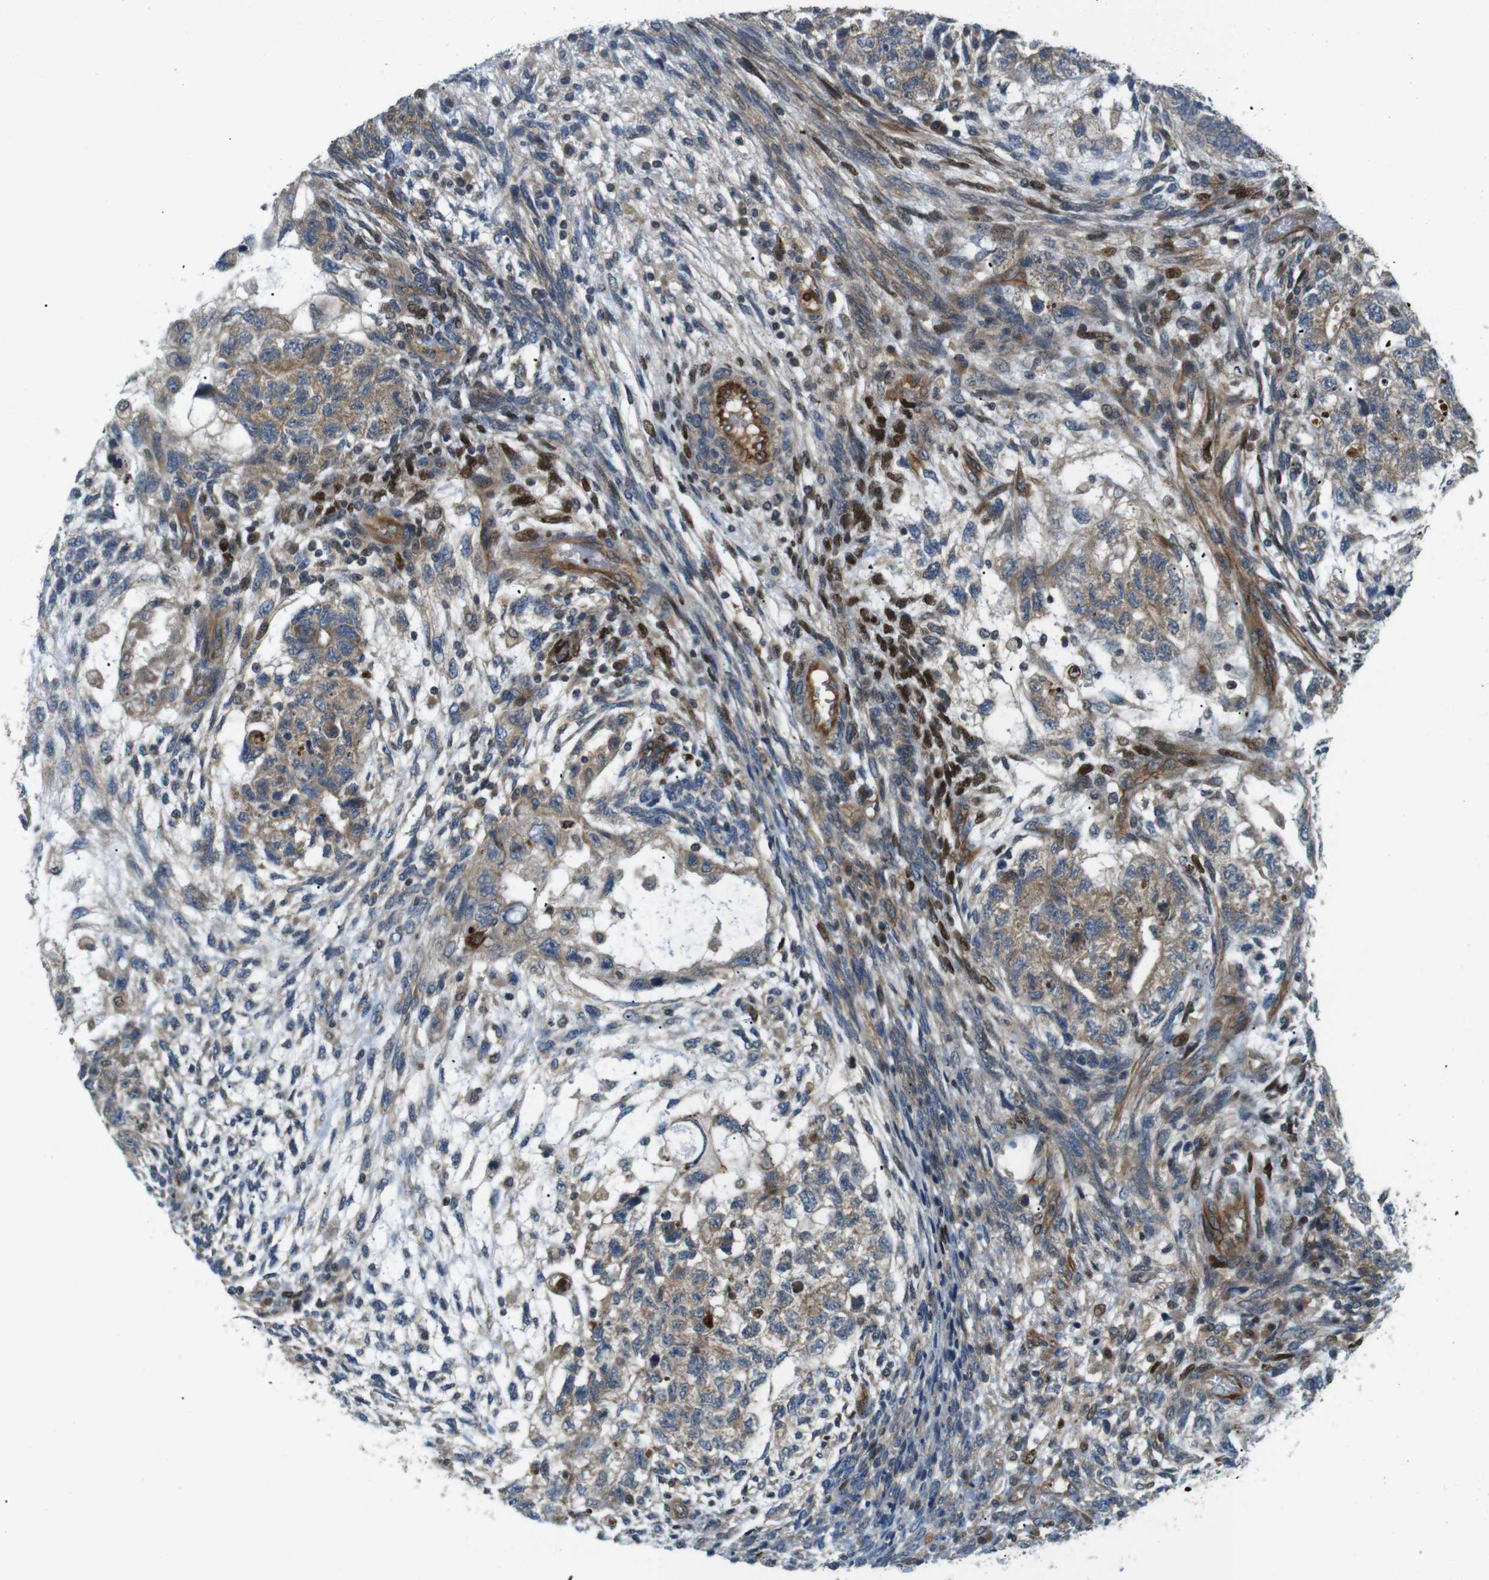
{"staining": {"intensity": "moderate", "quantity": ">75%", "location": "cytoplasmic/membranous"}, "tissue": "testis cancer", "cell_type": "Tumor cells", "image_type": "cancer", "snomed": [{"axis": "morphology", "description": "Normal tissue, NOS"}, {"axis": "morphology", "description": "Carcinoma, Embryonal, NOS"}, {"axis": "topography", "description": "Testis"}], "caption": "Tumor cells exhibit medium levels of moderate cytoplasmic/membranous expression in approximately >75% of cells in testis embryonal carcinoma. (DAB (3,3'-diaminobenzidine) = brown stain, brightfield microscopy at high magnification).", "gene": "TSC1", "patient": {"sex": "male", "age": 36}}